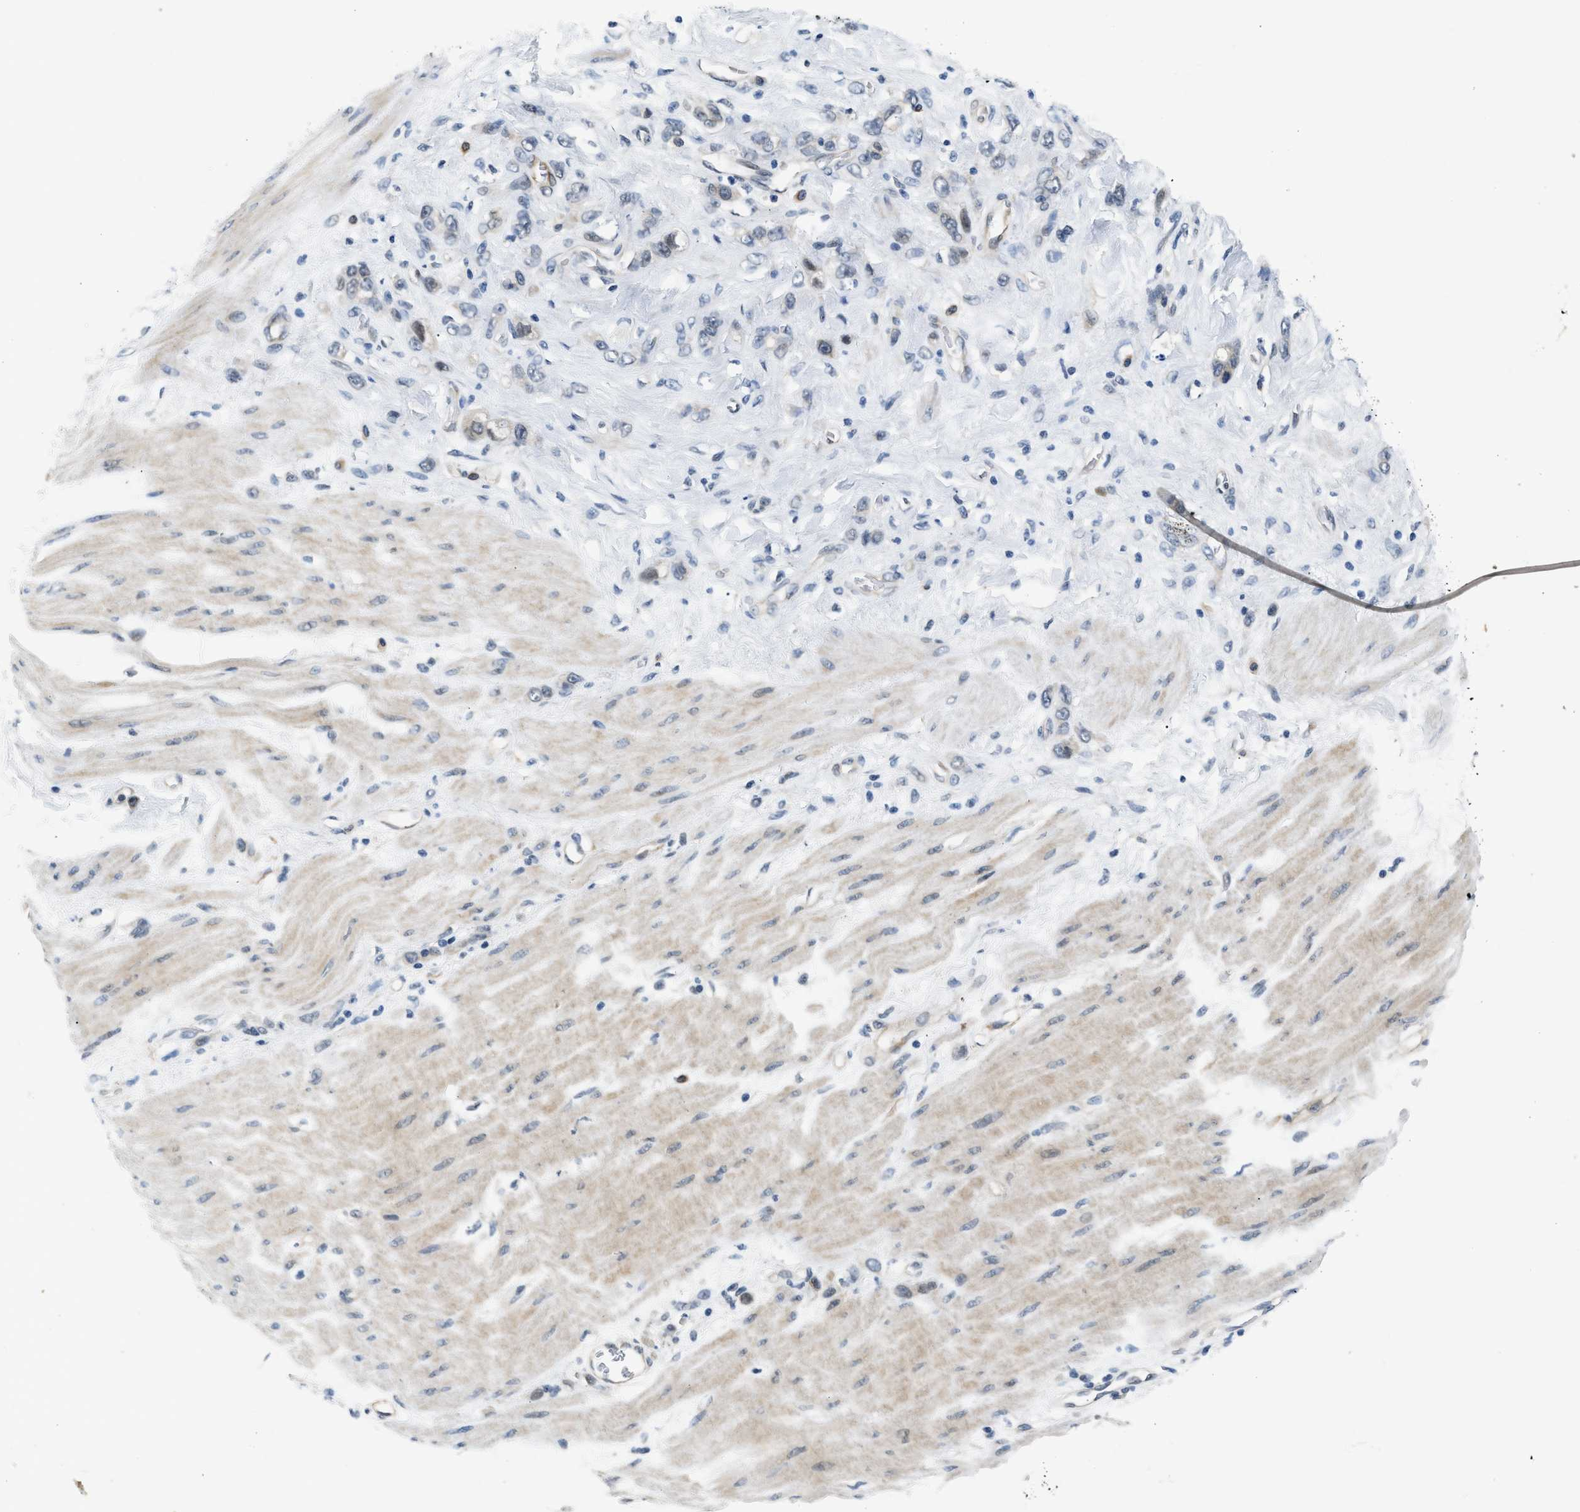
{"staining": {"intensity": "weak", "quantity": "<25%", "location": "nuclear"}, "tissue": "stomach cancer", "cell_type": "Tumor cells", "image_type": "cancer", "snomed": [{"axis": "morphology", "description": "Adenocarcinoma, NOS"}, {"axis": "topography", "description": "Stomach"}], "caption": "There is no significant expression in tumor cells of stomach cancer. (DAB immunohistochemistry (IHC) visualized using brightfield microscopy, high magnification).", "gene": "PPM1H", "patient": {"sex": "male", "age": 82}}